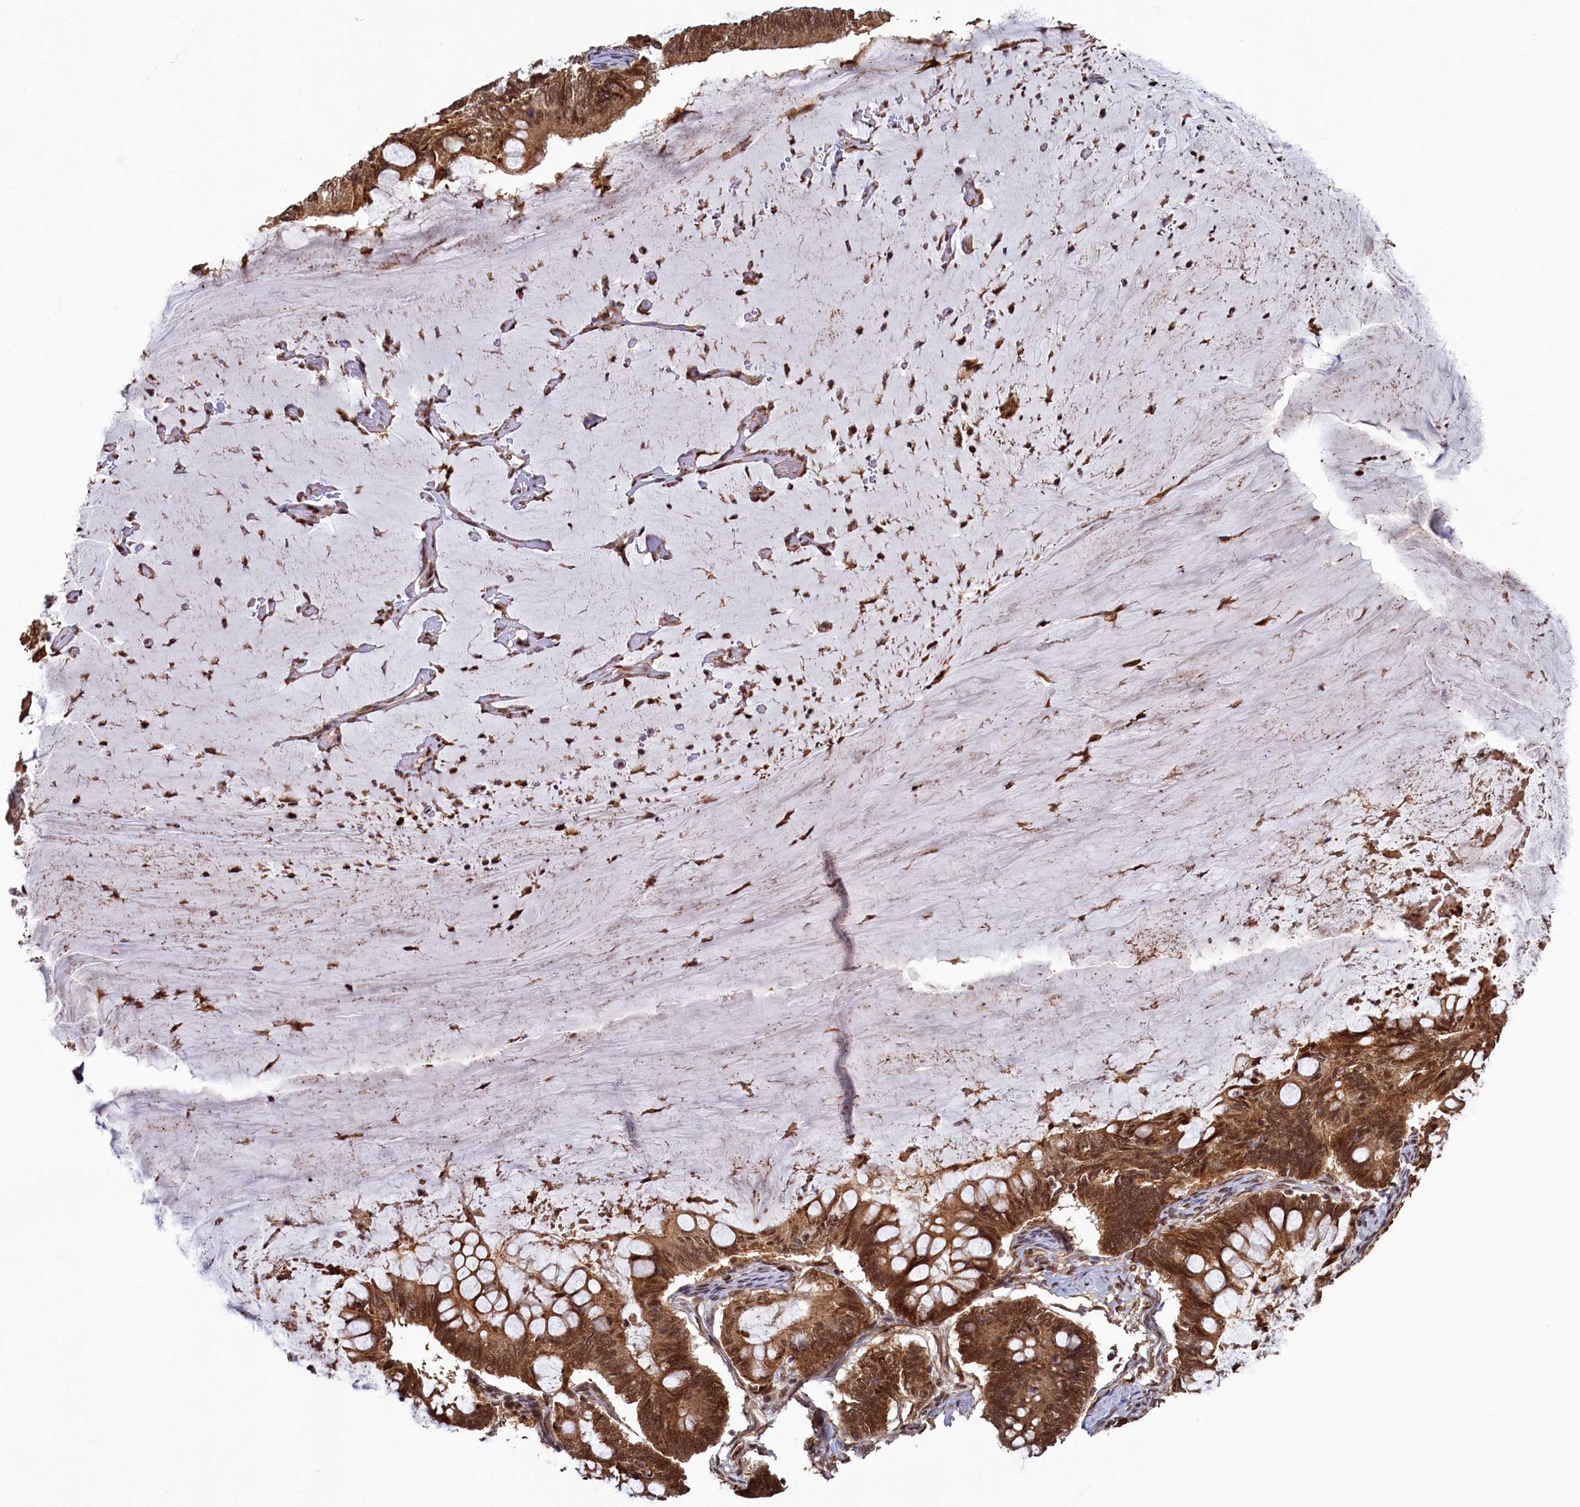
{"staining": {"intensity": "strong", "quantity": ">75%", "location": "cytoplasmic/membranous,nuclear"}, "tissue": "ovarian cancer", "cell_type": "Tumor cells", "image_type": "cancer", "snomed": [{"axis": "morphology", "description": "Cystadenocarcinoma, mucinous, NOS"}, {"axis": "topography", "description": "Ovary"}], "caption": "Immunohistochemistry (IHC) (DAB) staining of ovarian cancer (mucinous cystadenocarcinoma) shows strong cytoplasmic/membranous and nuclear protein positivity in about >75% of tumor cells.", "gene": "NAE1", "patient": {"sex": "female", "age": 61}}